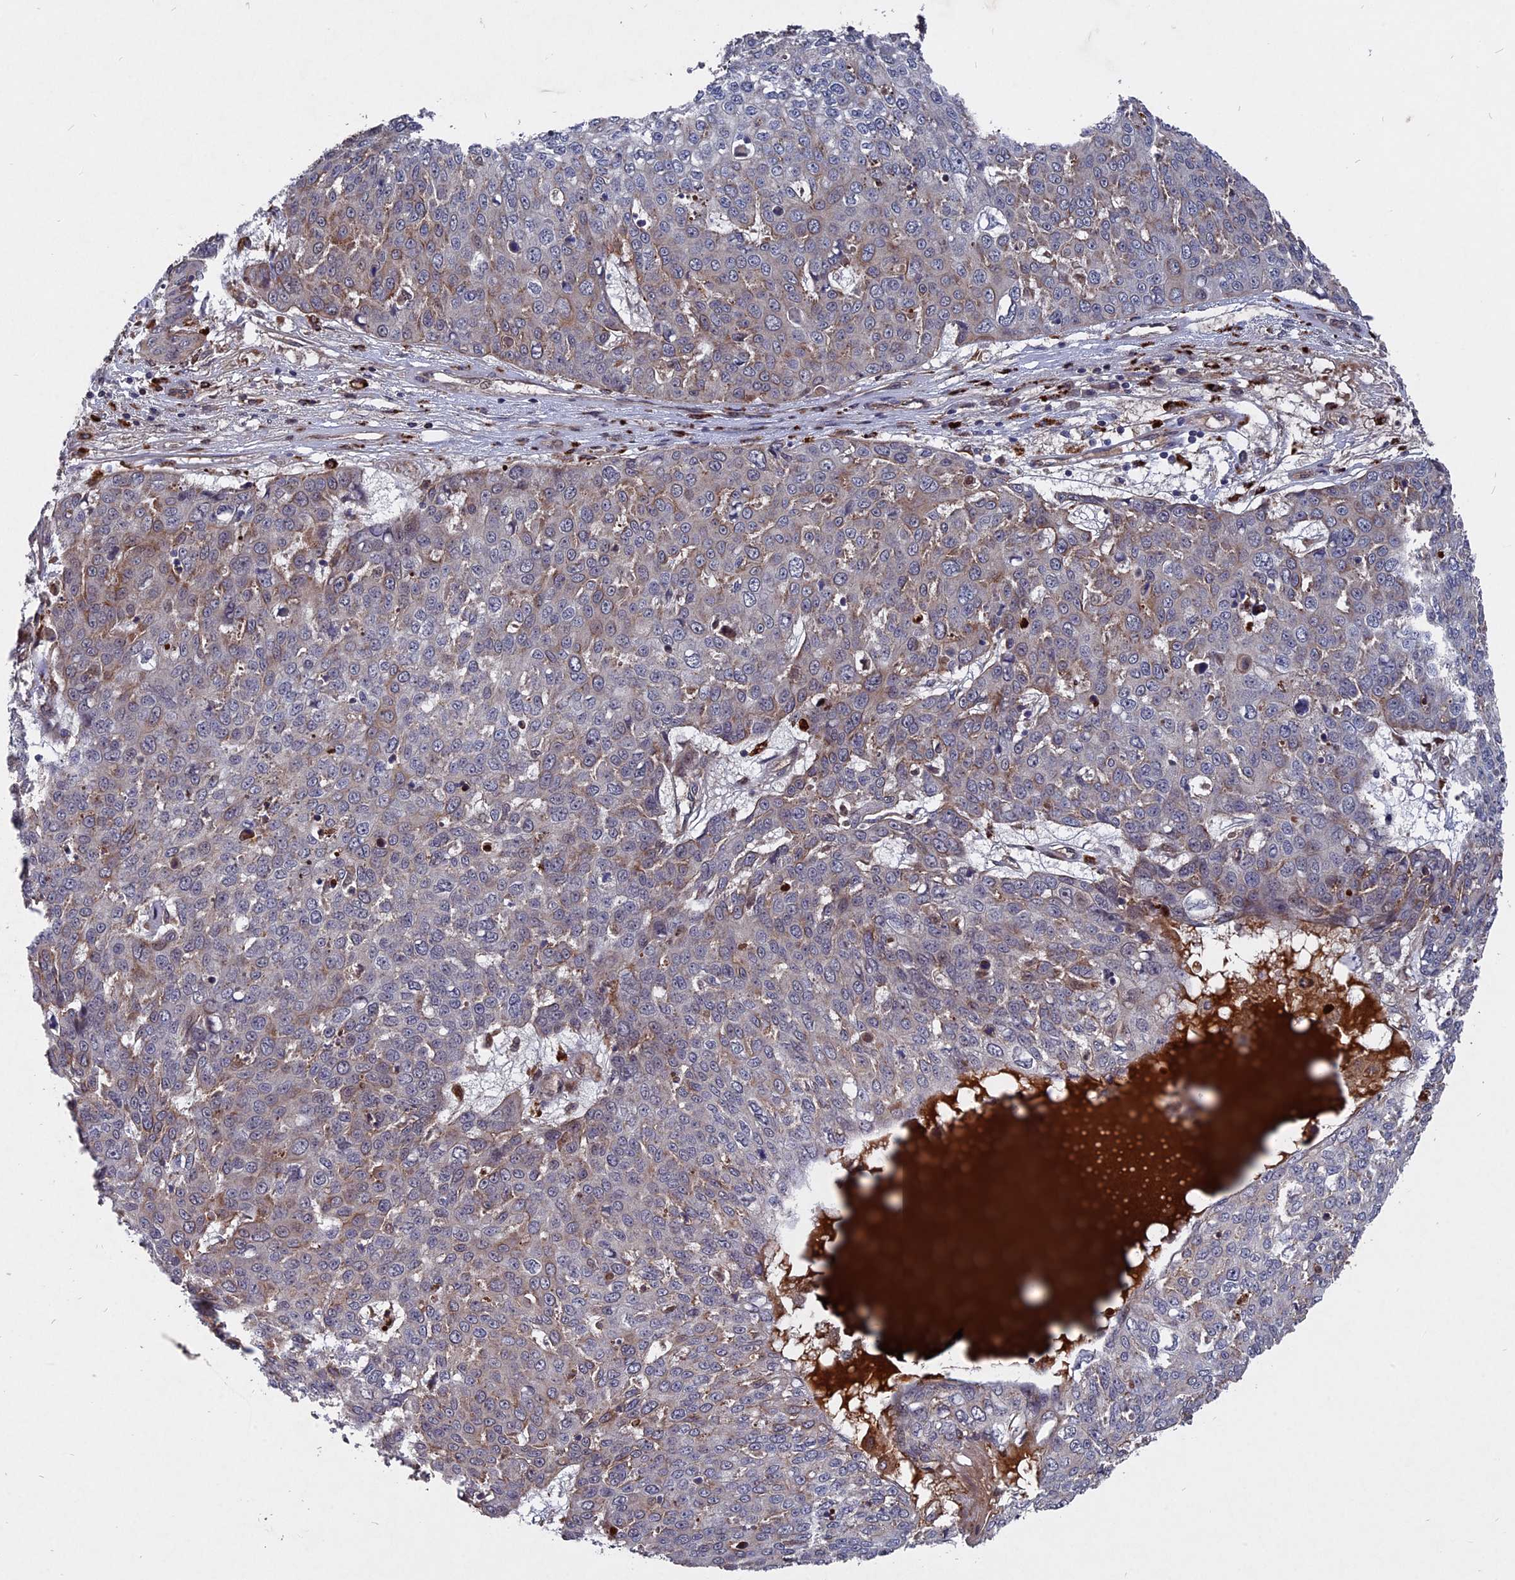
{"staining": {"intensity": "weak", "quantity": "<25%", "location": "cytoplasmic/membranous"}, "tissue": "skin cancer", "cell_type": "Tumor cells", "image_type": "cancer", "snomed": [{"axis": "morphology", "description": "Squamous cell carcinoma, NOS"}, {"axis": "topography", "description": "Skin"}], "caption": "There is no significant staining in tumor cells of squamous cell carcinoma (skin).", "gene": "NOSIP", "patient": {"sex": "male", "age": 71}}